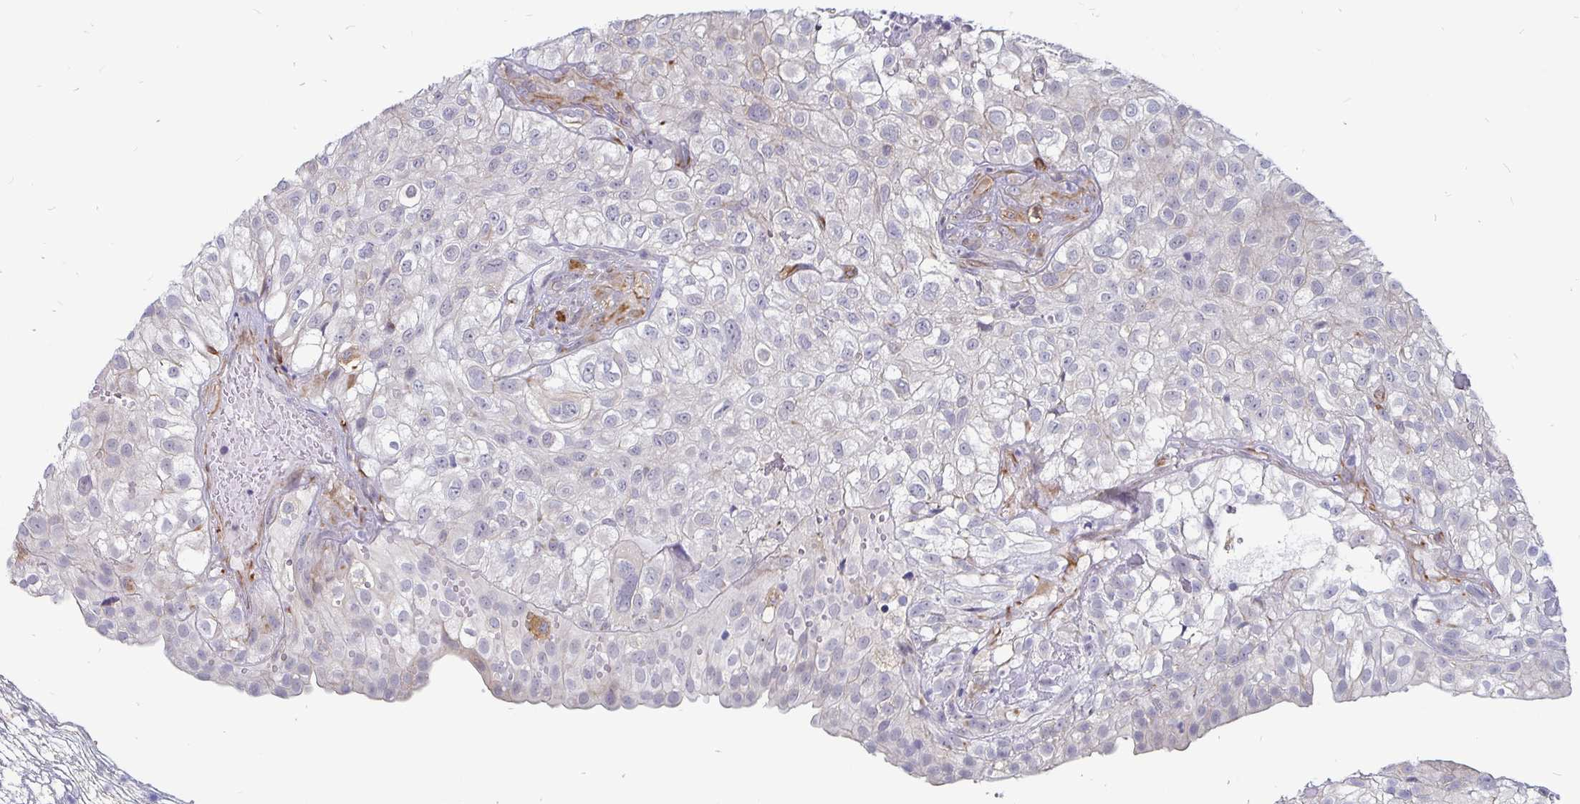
{"staining": {"intensity": "negative", "quantity": "none", "location": "none"}, "tissue": "urothelial cancer", "cell_type": "Tumor cells", "image_type": "cancer", "snomed": [{"axis": "morphology", "description": "Urothelial carcinoma, High grade"}, {"axis": "topography", "description": "Urinary bladder"}], "caption": "High-grade urothelial carcinoma was stained to show a protein in brown. There is no significant positivity in tumor cells. Brightfield microscopy of immunohistochemistry stained with DAB (3,3'-diaminobenzidine) (brown) and hematoxylin (blue), captured at high magnification.", "gene": "CCDC85A", "patient": {"sex": "male", "age": 56}}